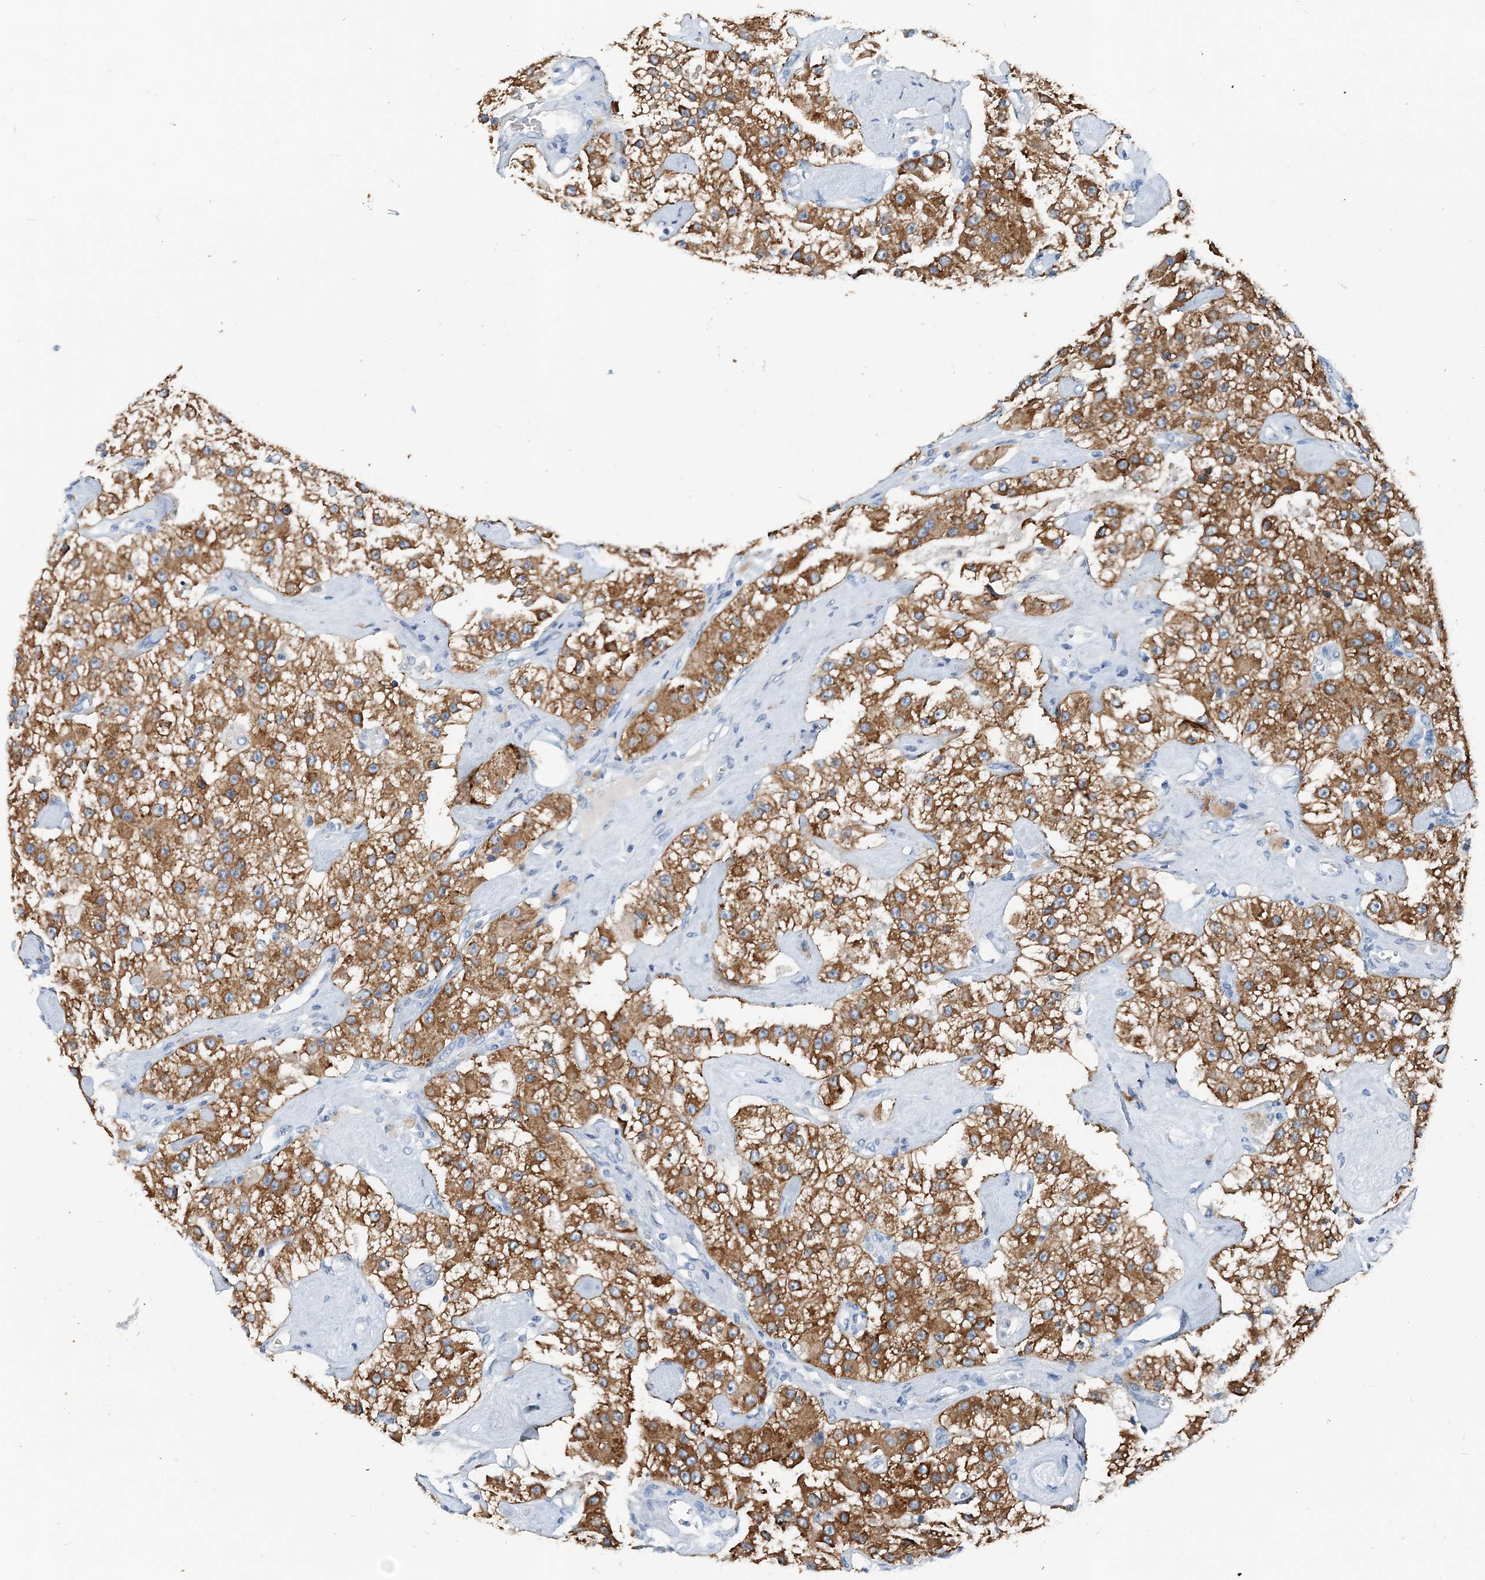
{"staining": {"intensity": "moderate", "quantity": ">75%", "location": "cytoplasmic/membranous"}, "tissue": "carcinoid", "cell_type": "Tumor cells", "image_type": "cancer", "snomed": [{"axis": "morphology", "description": "Carcinoid, malignant, NOS"}, {"axis": "topography", "description": "Pancreas"}], "caption": "Immunohistochemical staining of malignant carcinoid shows moderate cytoplasmic/membranous protein staining in approximately >75% of tumor cells.", "gene": "EEF1A2", "patient": {"sex": "male", "age": 41}}